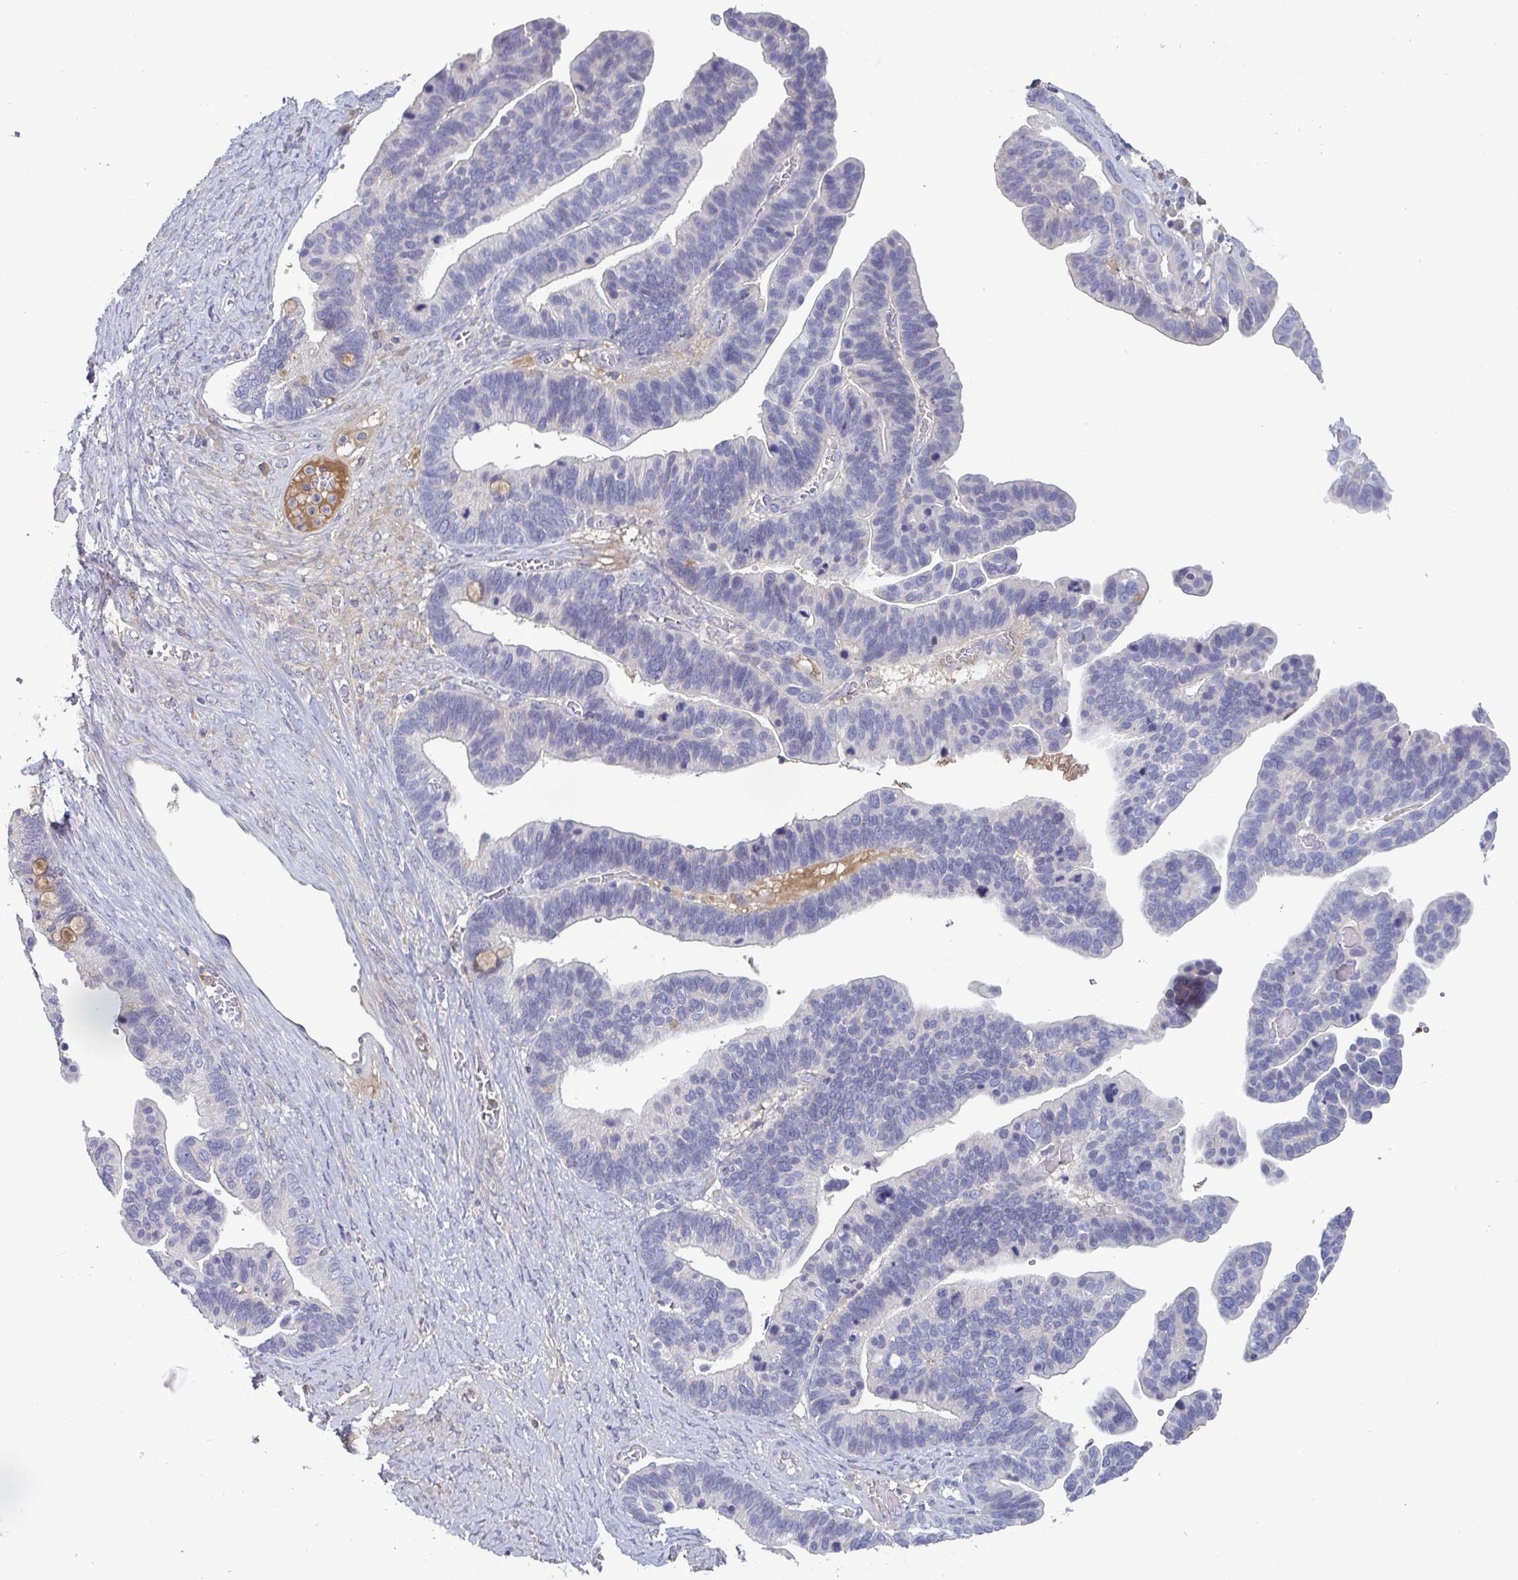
{"staining": {"intensity": "negative", "quantity": "none", "location": "none"}, "tissue": "ovarian cancer", "cell_type": "Tumor cells", "image_type": "cancer", "snomed": [{"axis": "morphology", "description": "Cystadenocarcinoma, serous, NOS"}, {"axis": "topography", "description": "Ovary"}], "caption": "Tumor cells show no significant expression in serous cystadenocarcinoma (ovarian).", "gene": "HGFAC", "patient": {"sex": "female", "age": 56}}